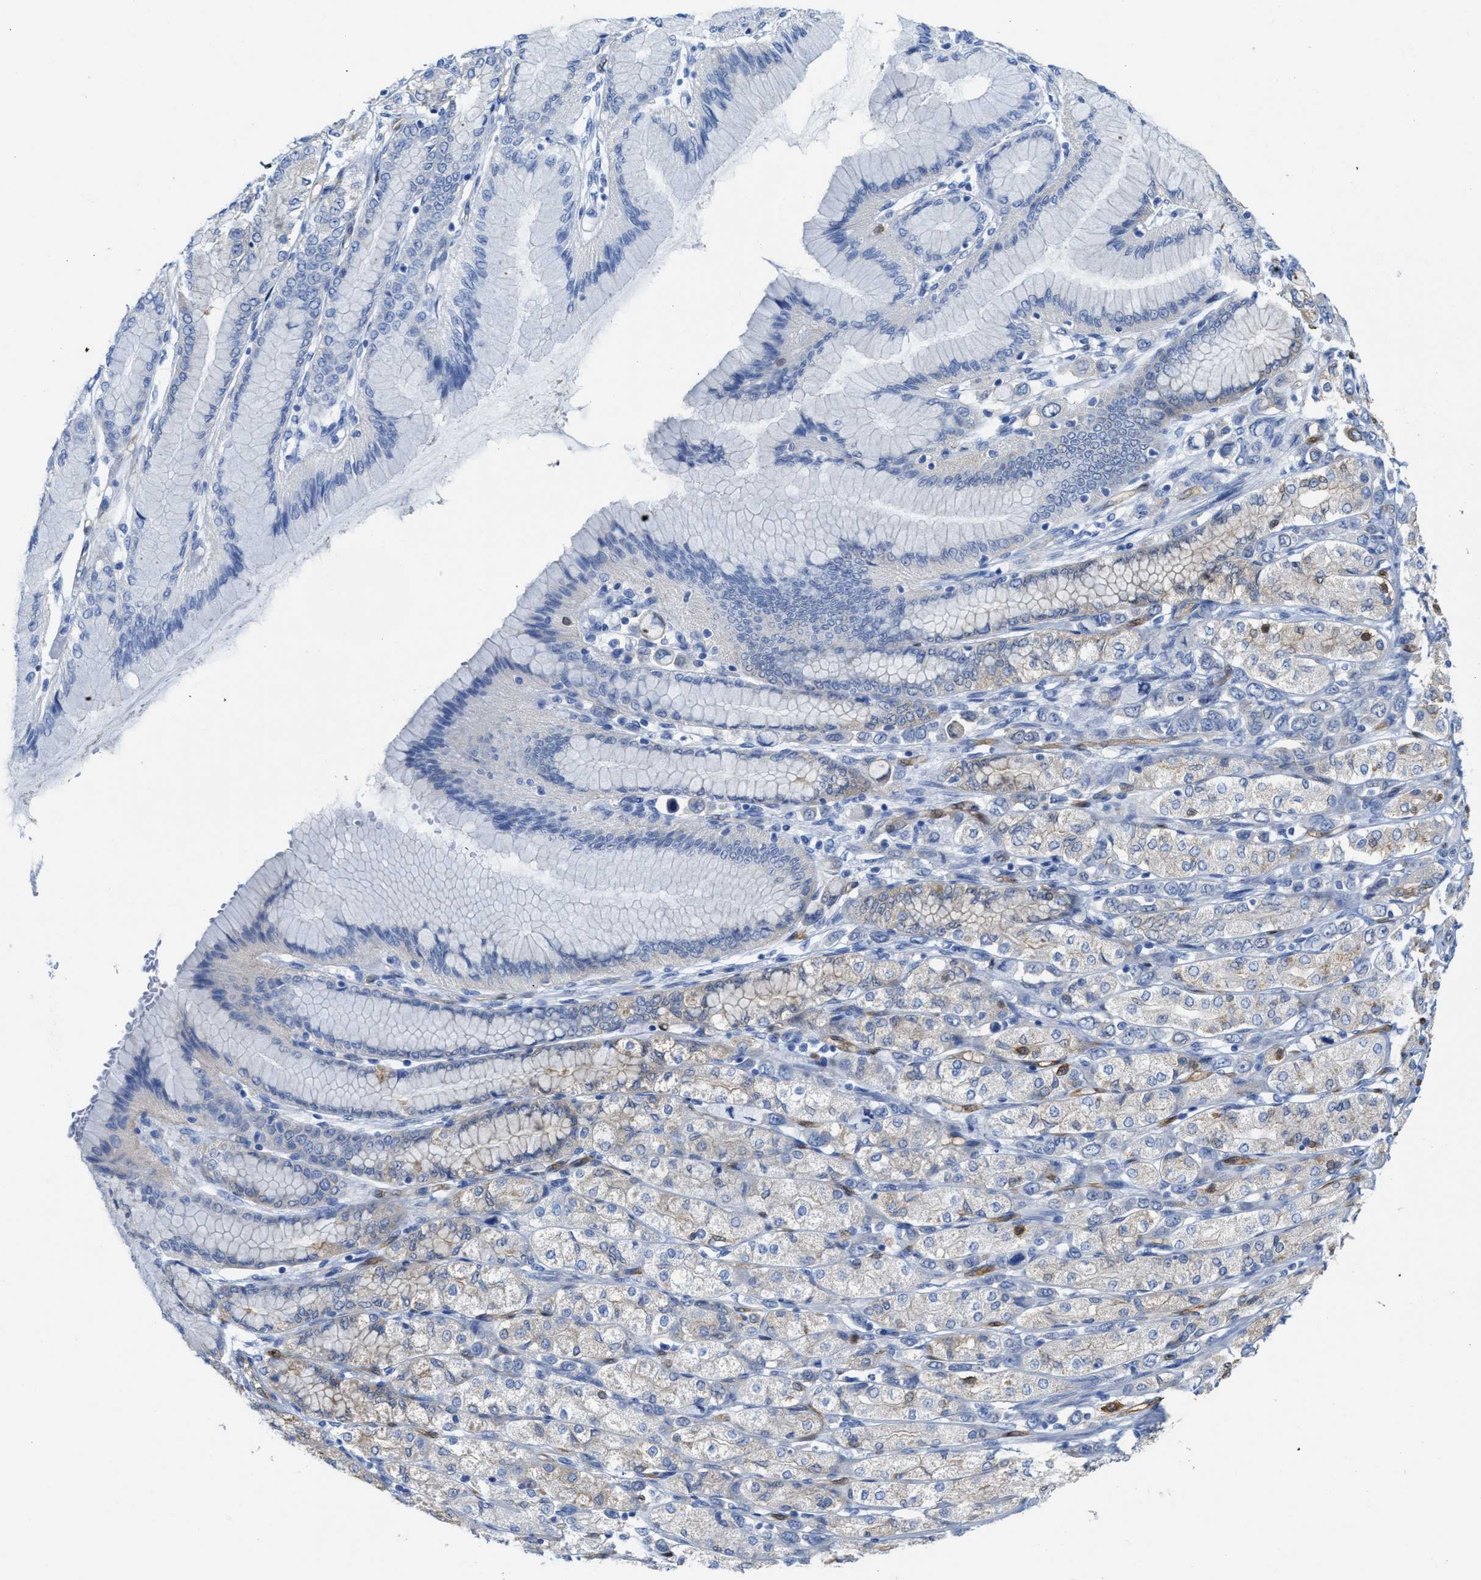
{"staining": {"intensity": "weak", "quantity": "<25%", "location": "cytoplasmic/membranous"}, "tissue": "stomach cancer", "cell_type": "Tumor cells", "image_type": "cancer", "snomed": [{"axis": "morphology", "description": "Adenocarcinoma, NOS"}, {"axis": "topography", "description": "Stomach"}], "caption": "A high-resolution photomicrograph shows immunohistochemistry (IHC) staining of stomach adenocarcinoma, which shows no significant positivity in tumor cells.", "gene": "ASS1", "patient": {"sex": "female", "age": 65}}